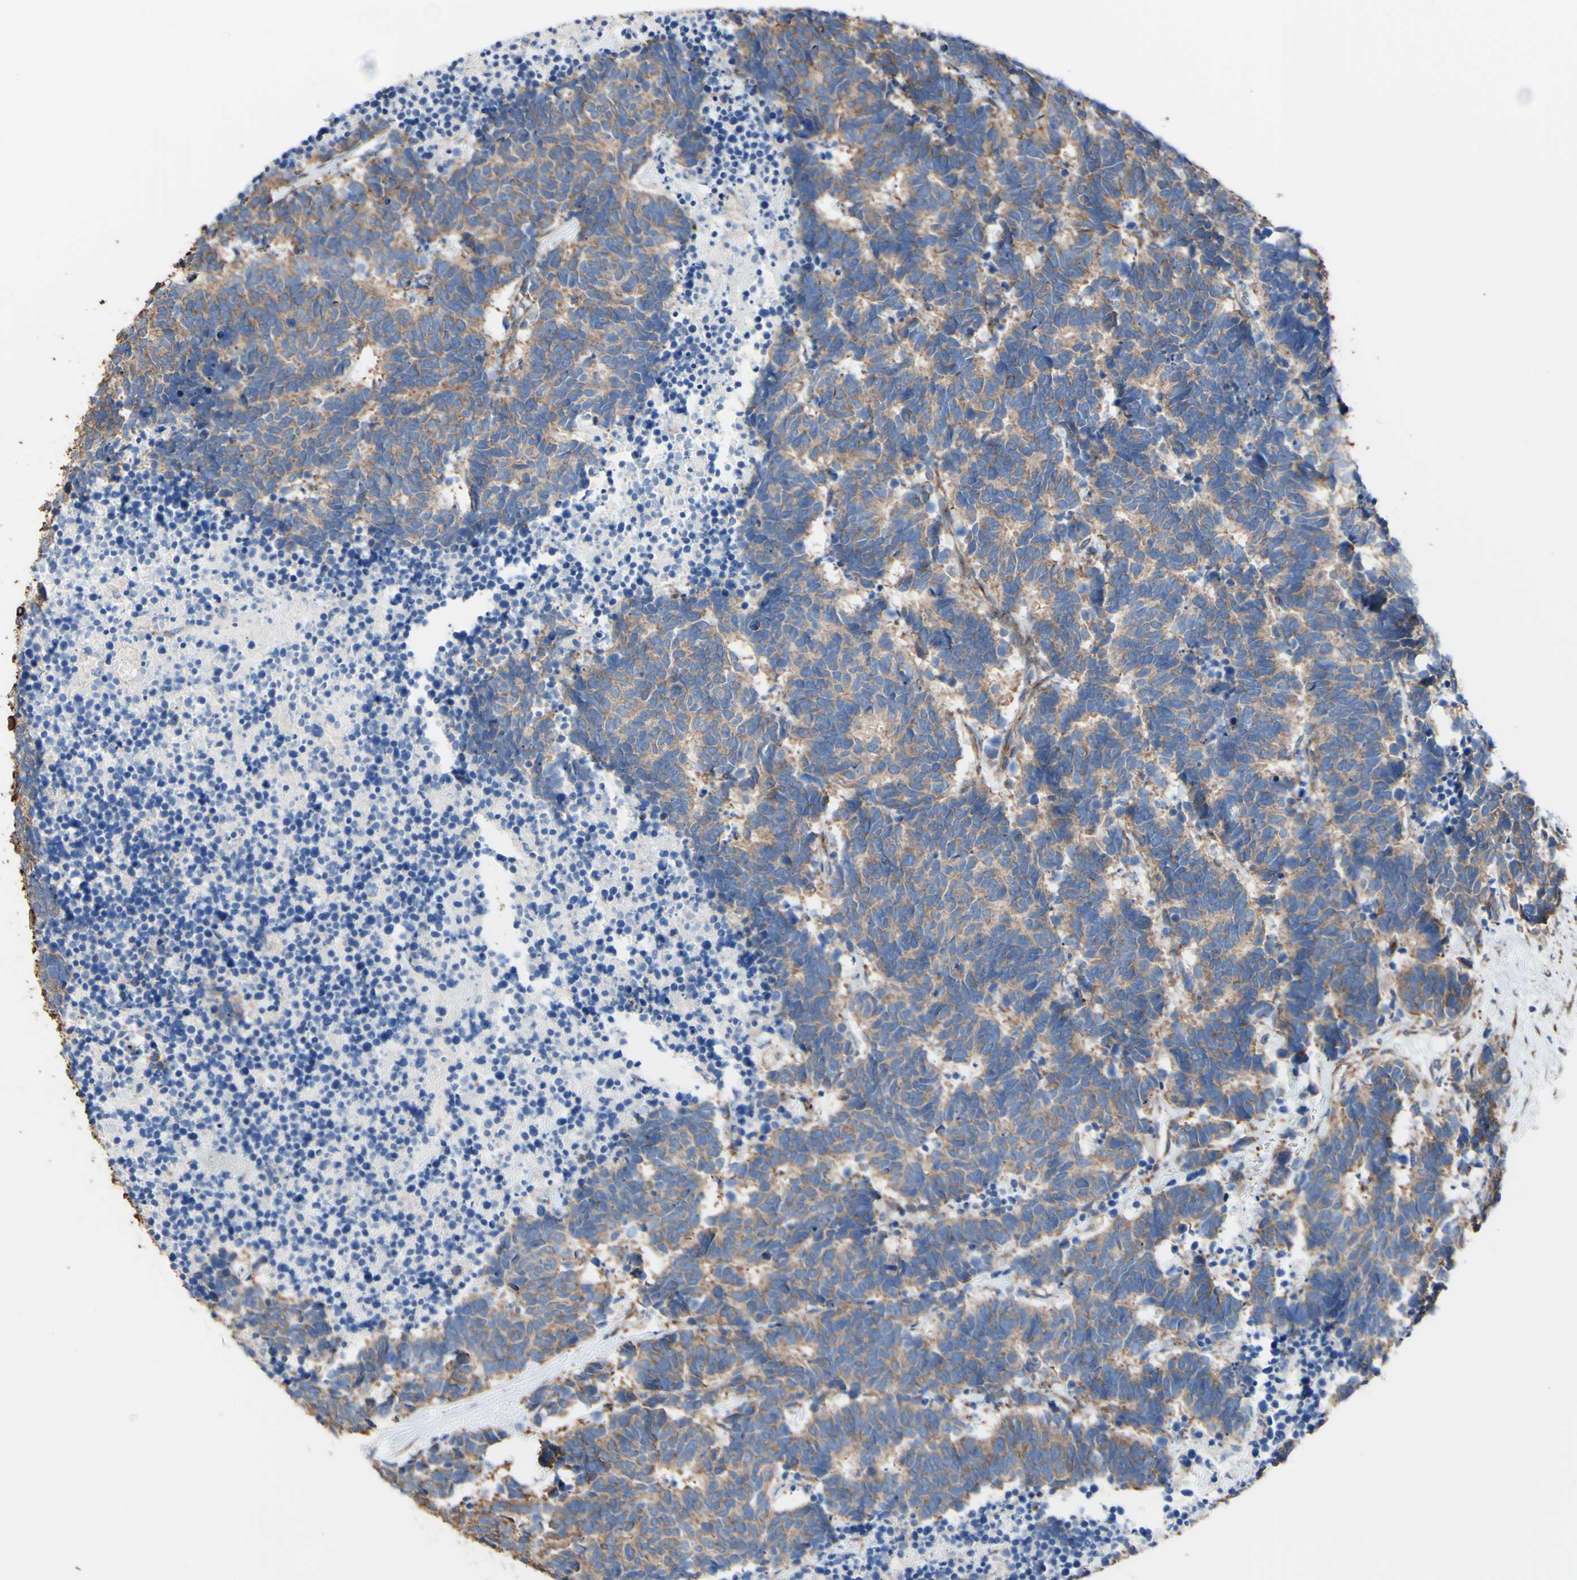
{"staining": {"intensity": "moderate", "quantity": ">75%", "location": "cytoplasmic/membranous"}, "tissue": "carcinoid", "cell_type": "Tumor cells", "image_type": "cancer", "snomed": [{"axis": "morphology", "description": "Carcinoma, NOS"}, {"axis": "morphology", "description": "Carcinoid, malignant, NOS"}, {"axis": "topography", "description": "Urinary bladder"}], "caption": "Carcinoma stained with DAB (3,3'-diaminobenzidine) IHC reveals medium levels of moderate cytoplasmic/membranous positivity in approximately >75% of tumor cells.", "gene": "LRIG3", "patient": {"sex": "male", "age": 57}}